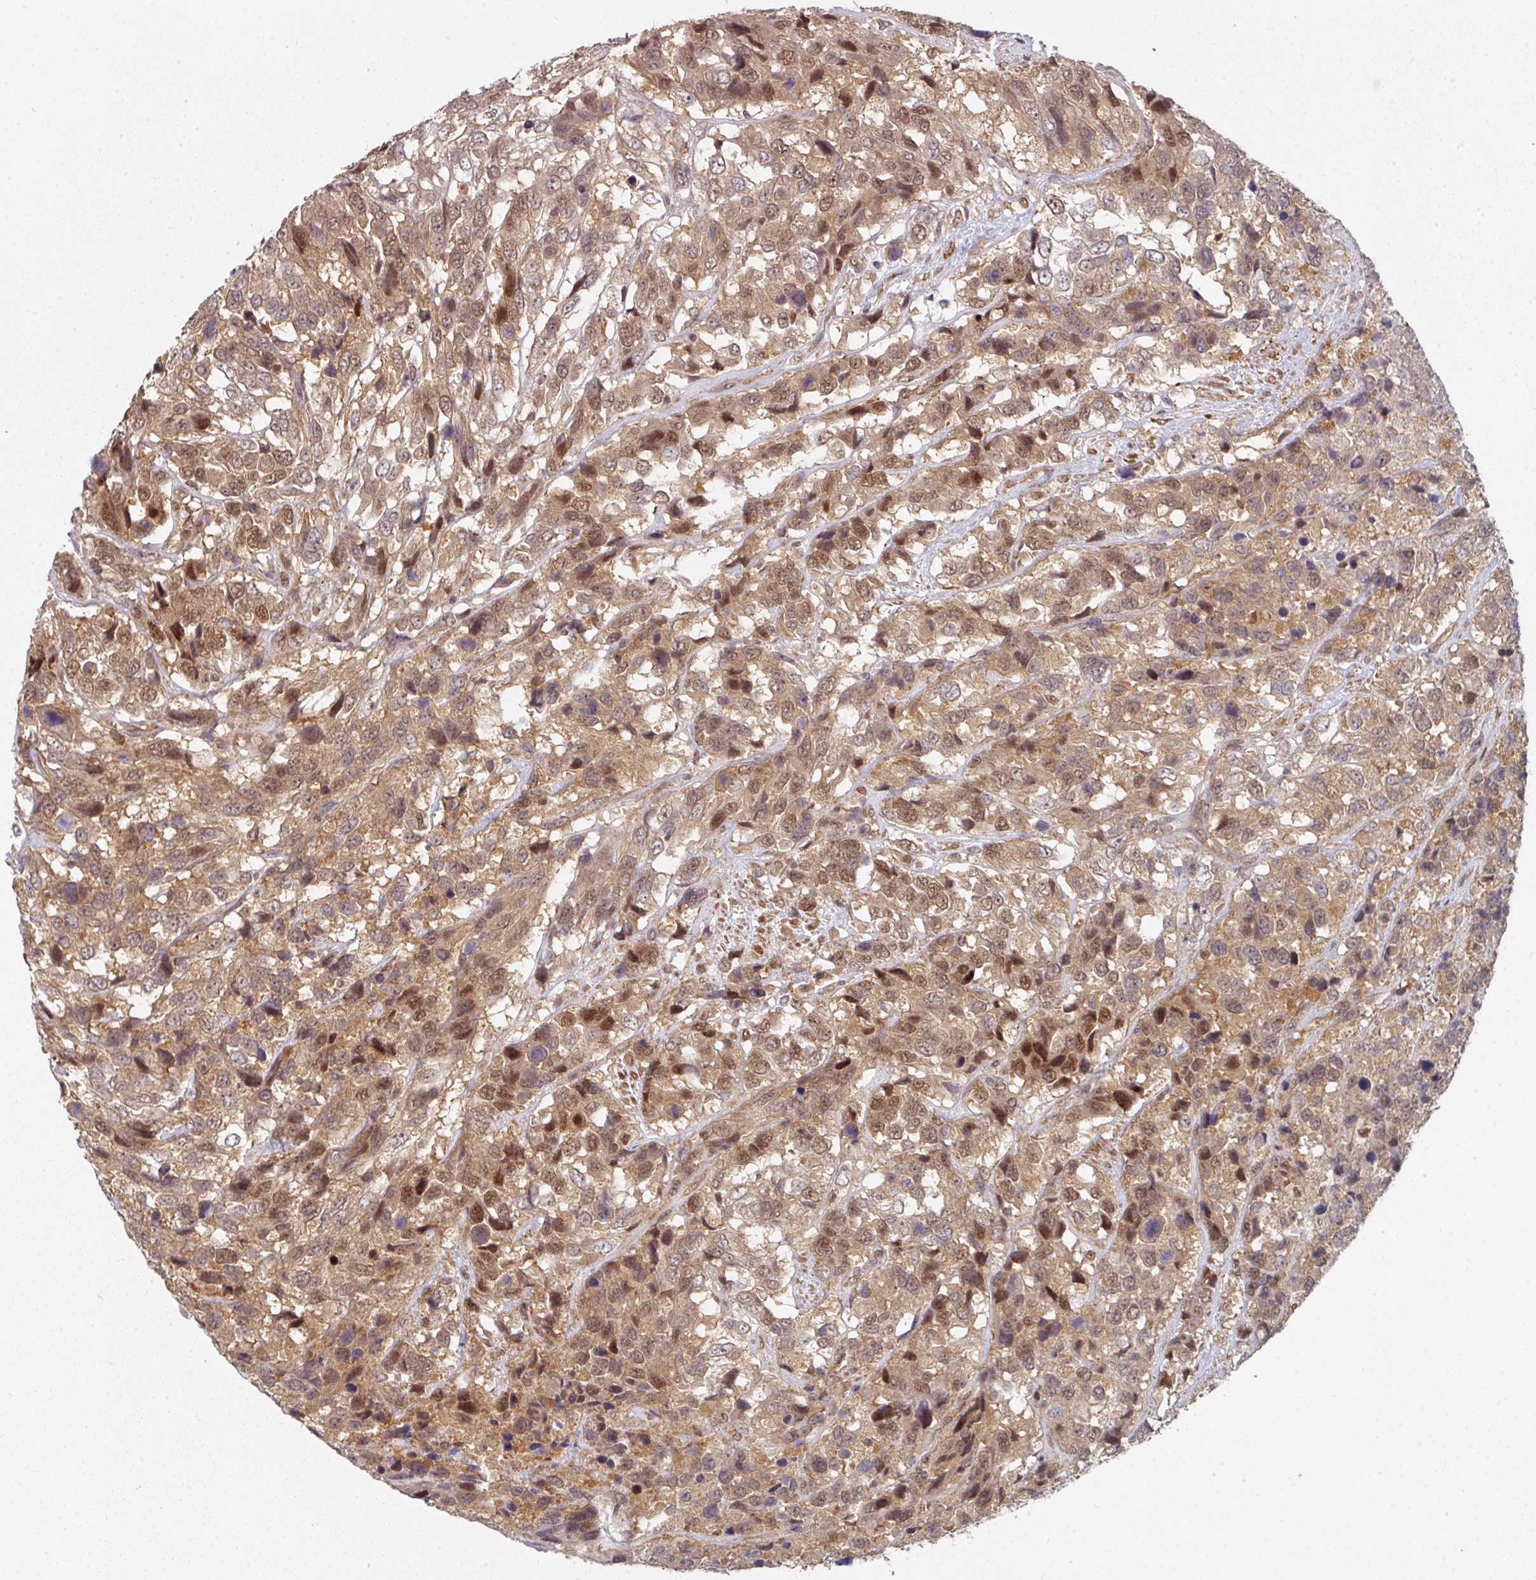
{"staining": {"intensity": "moderate", "quantity": ">75%", "location": "cytoplasmic/membranous,nuclear"}, "tissue": "urothelial cancer", "cell_type": "Tumor cells", "image_type": "cancer", "snomed": [{"axis": "morphology", "description": "Urothelial carcinoma, High grade"}, {"axis": "topography", "description": "Urinary bladder"}], "caption": "Immunohistochemistry (IHC) of urothelial cancer exhibits medium levels of moderate cytoplasmic/membranous and nuclear positivity in approximately >75% of tumor cells.", "gene": "PSME3IP1", "patient": {"sex": "female", "age": 70}}